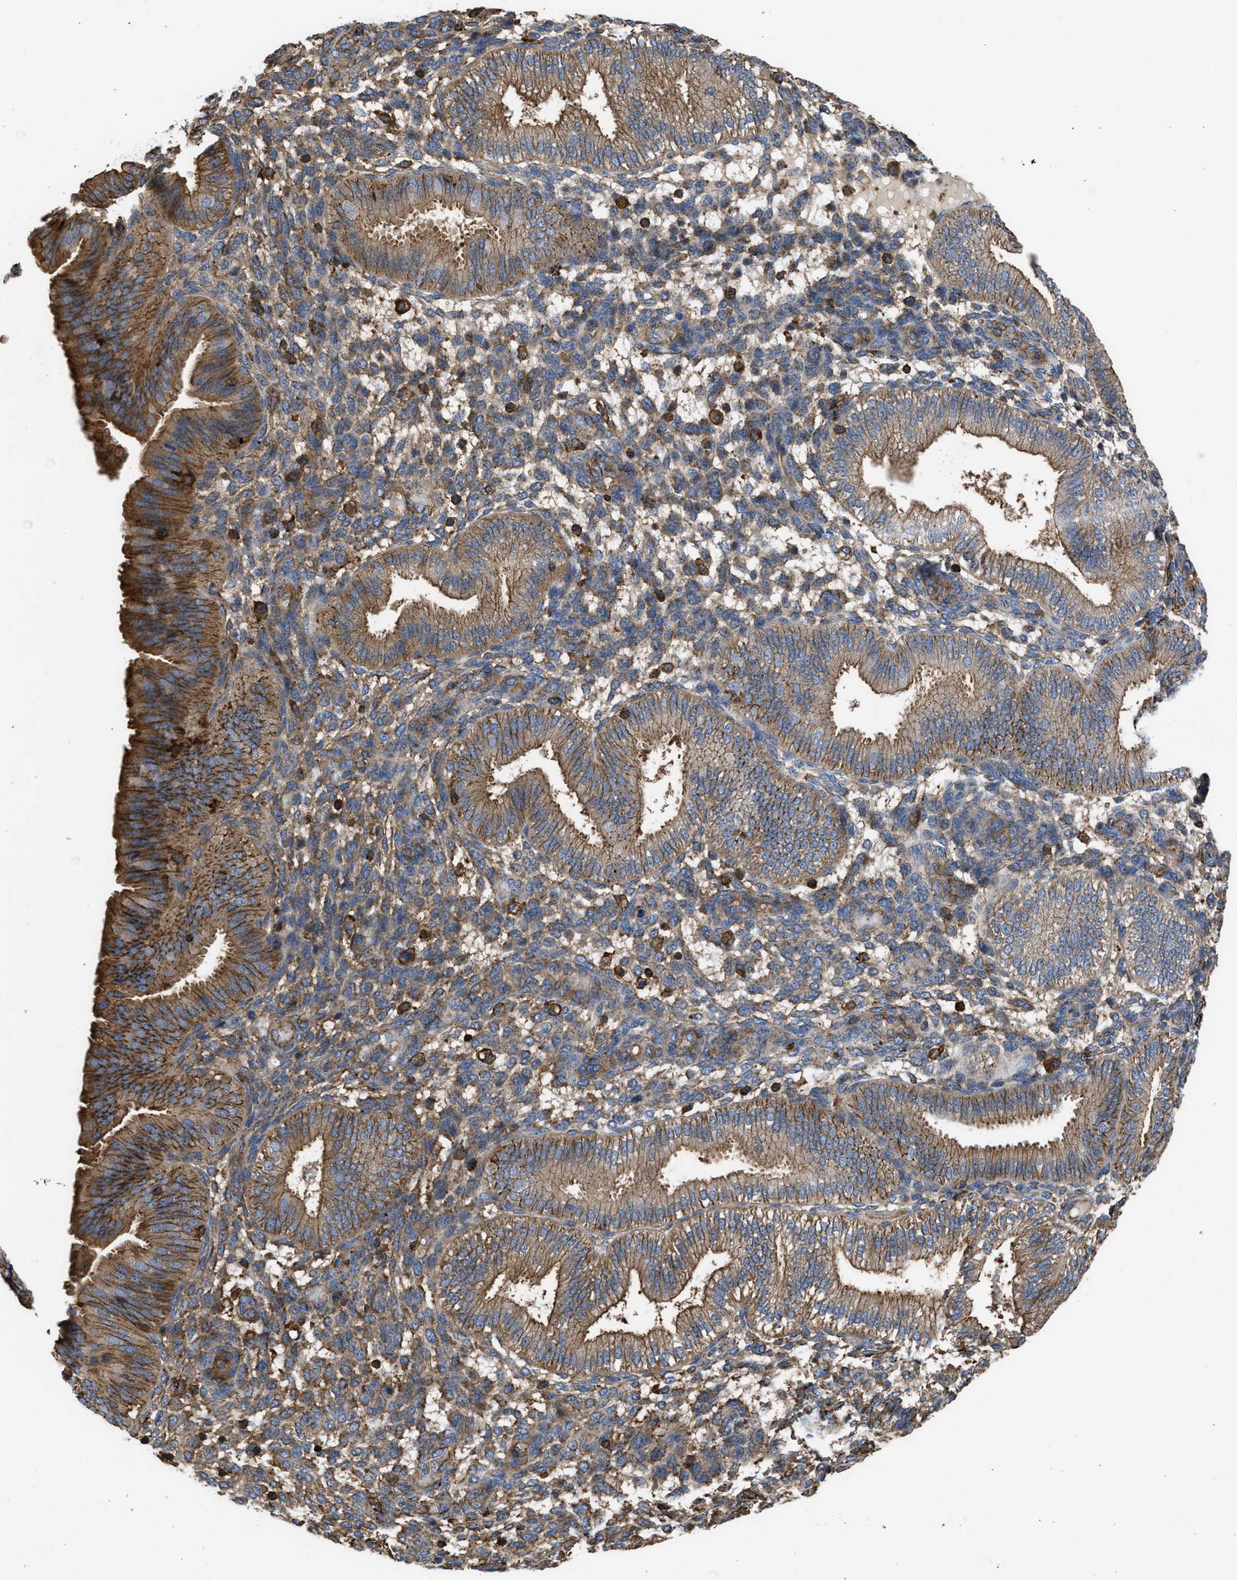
{"staining": {"intensity": "moderate", "quantity": "<25%", "location": "cytoplasmic/membranous"}, "tissue": "endometrium", "cell_type": "Cells in endometrial stroma", "image_type": "normal", "snomed": [{"axis": "morphology", "description": "Normal tissue, NOS"}, {"axis": "topography", "description": "Endometrium"}], "caption": "A photomicrograph of endometrium stained for a protein demonstrates moderate cytoplasmic/membranous brown staining in cells in endometrial stroma.", "gene": "SCUBE2", "patient": {"sex": "female", "age": 39}}